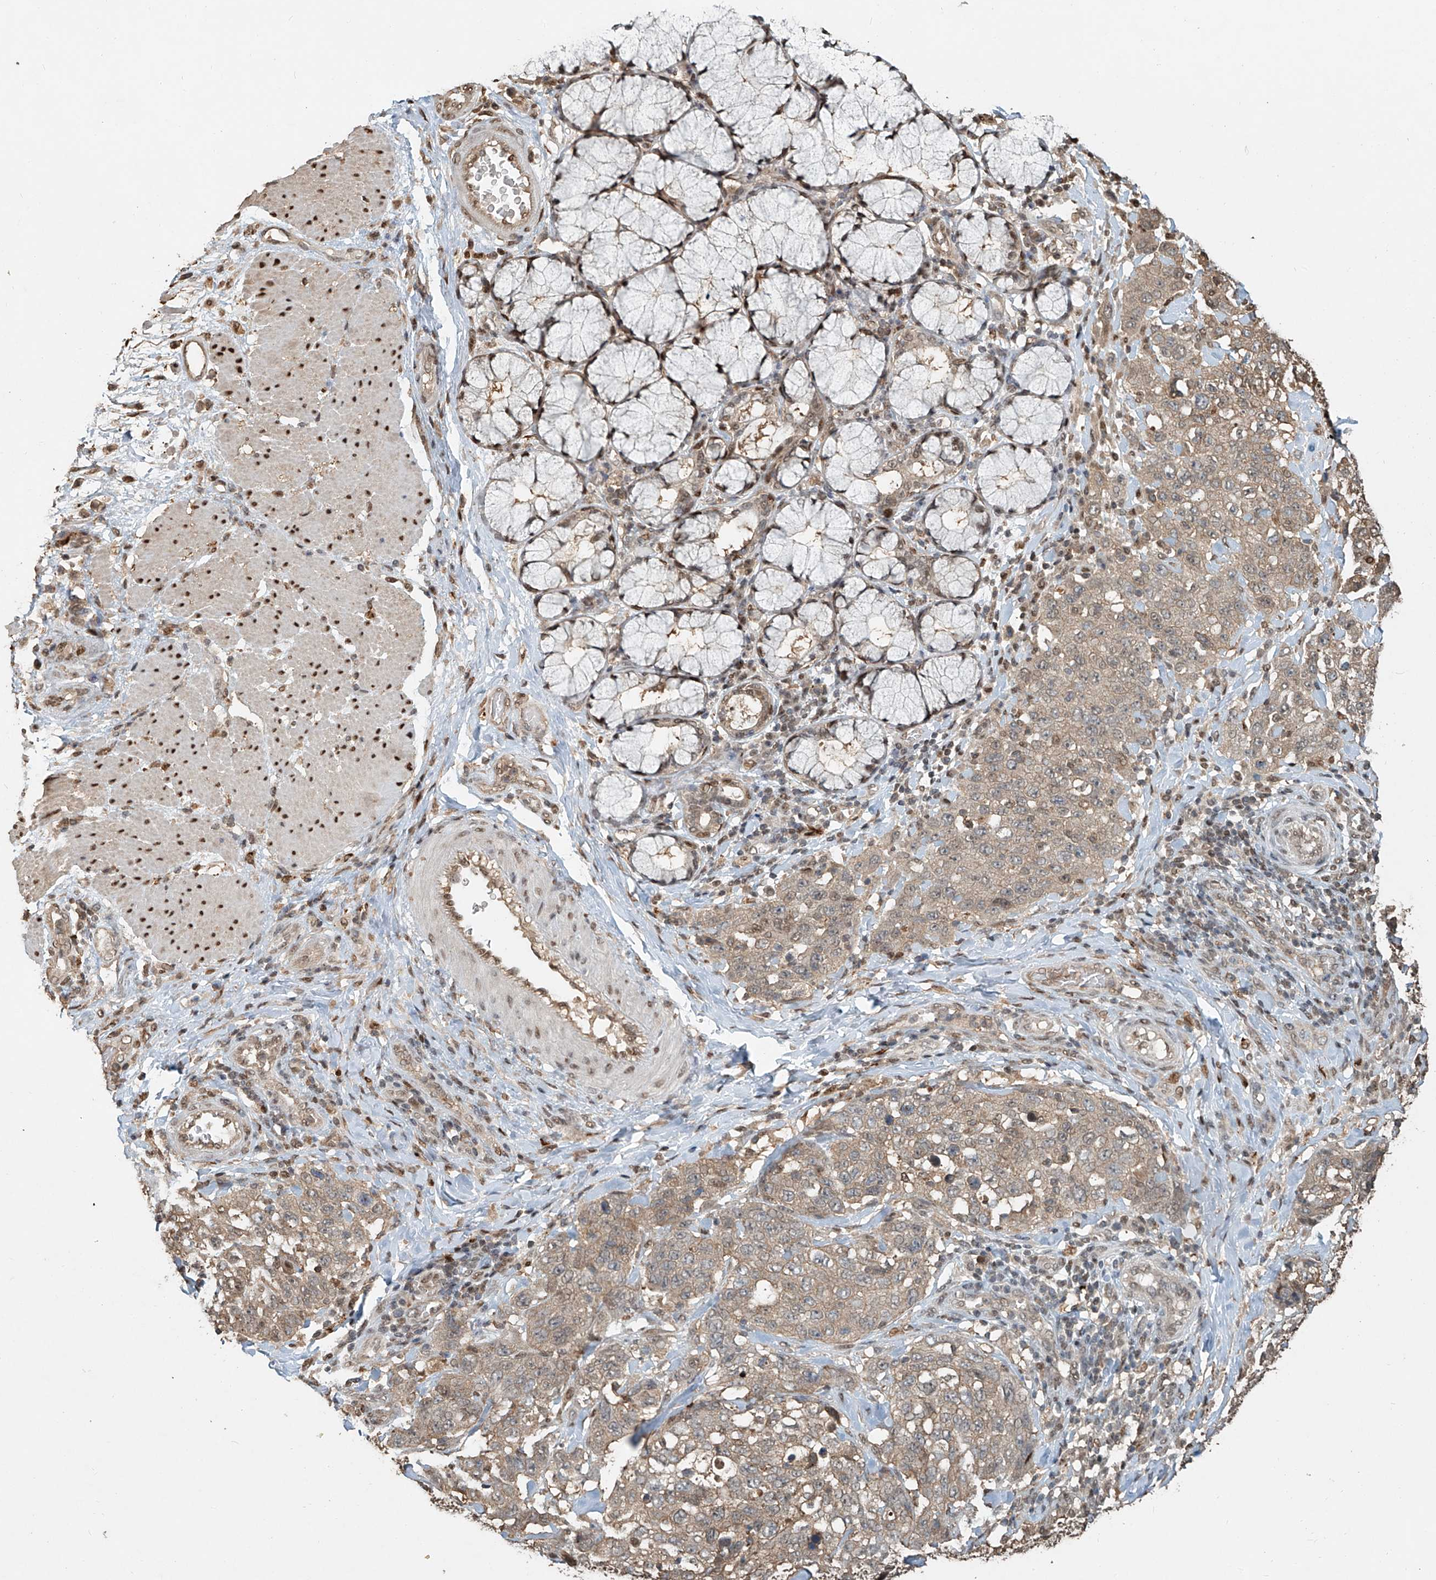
{"staining": {"intensity": "weak", "quantity": "25%-75%", "location": "cytoplasmic/membranous"}, "tissue": "stomach cancer", "cell_type": "Tumor cells", "image_type": "cancer", "snomed": [{"axis": "morphology", "description": "Adenocarcinoma, NOS"}, {"axis": "topography", "description": "Stomach"}], "caption": "A high-resolution image shows immunohistochemistry staining of stomach cancer (adenocarcinoma), which exhibits weak cytoplasmic/membranous expression in about 25%-75% of tumor cells.", "gene": "RMND1", "patient": {"sex": "male", "age": 48}}